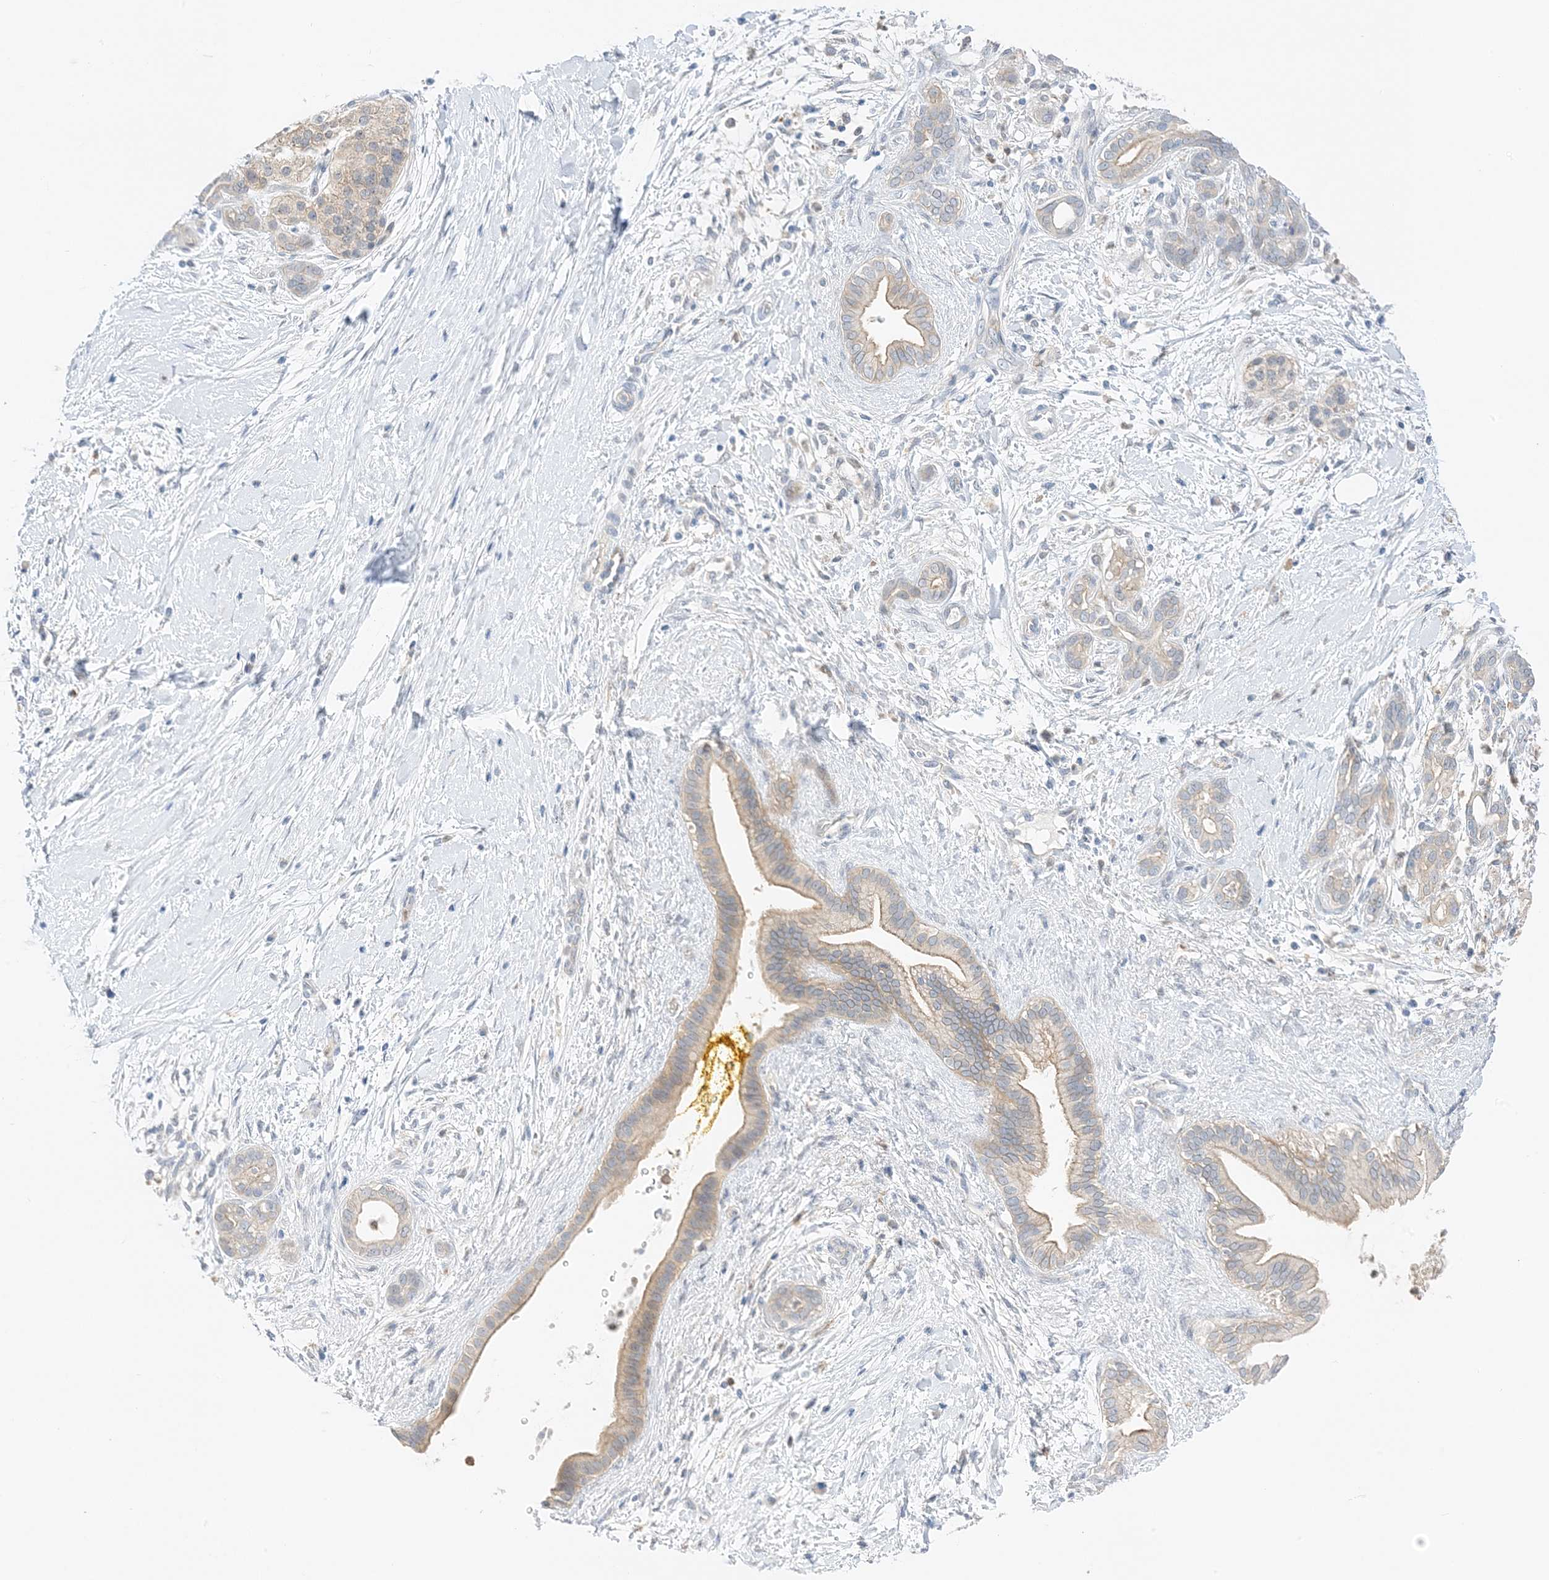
{"staining": {"intensity": "weak", "quantity": ">75%", "location": "cytoplasmic/membranous"}, "tissue": "pancreatic cancer", "cell_type": "Tumor cells", "image_type": "cancer", "snomed": [{"axis": "morphology", "description": "Adenocarcinoma, NOS"}, {"axis": "topography", "description": "Pancreas"}], "caption": "Brown immunohistochemical staining in adenocarcinoma (pancreatic) exhibits weak cytoplasmic/membranous staining in about >75% of tumor cells.", "gene": "KIFBP", "patient": {"sex": "male", "age": 58}}